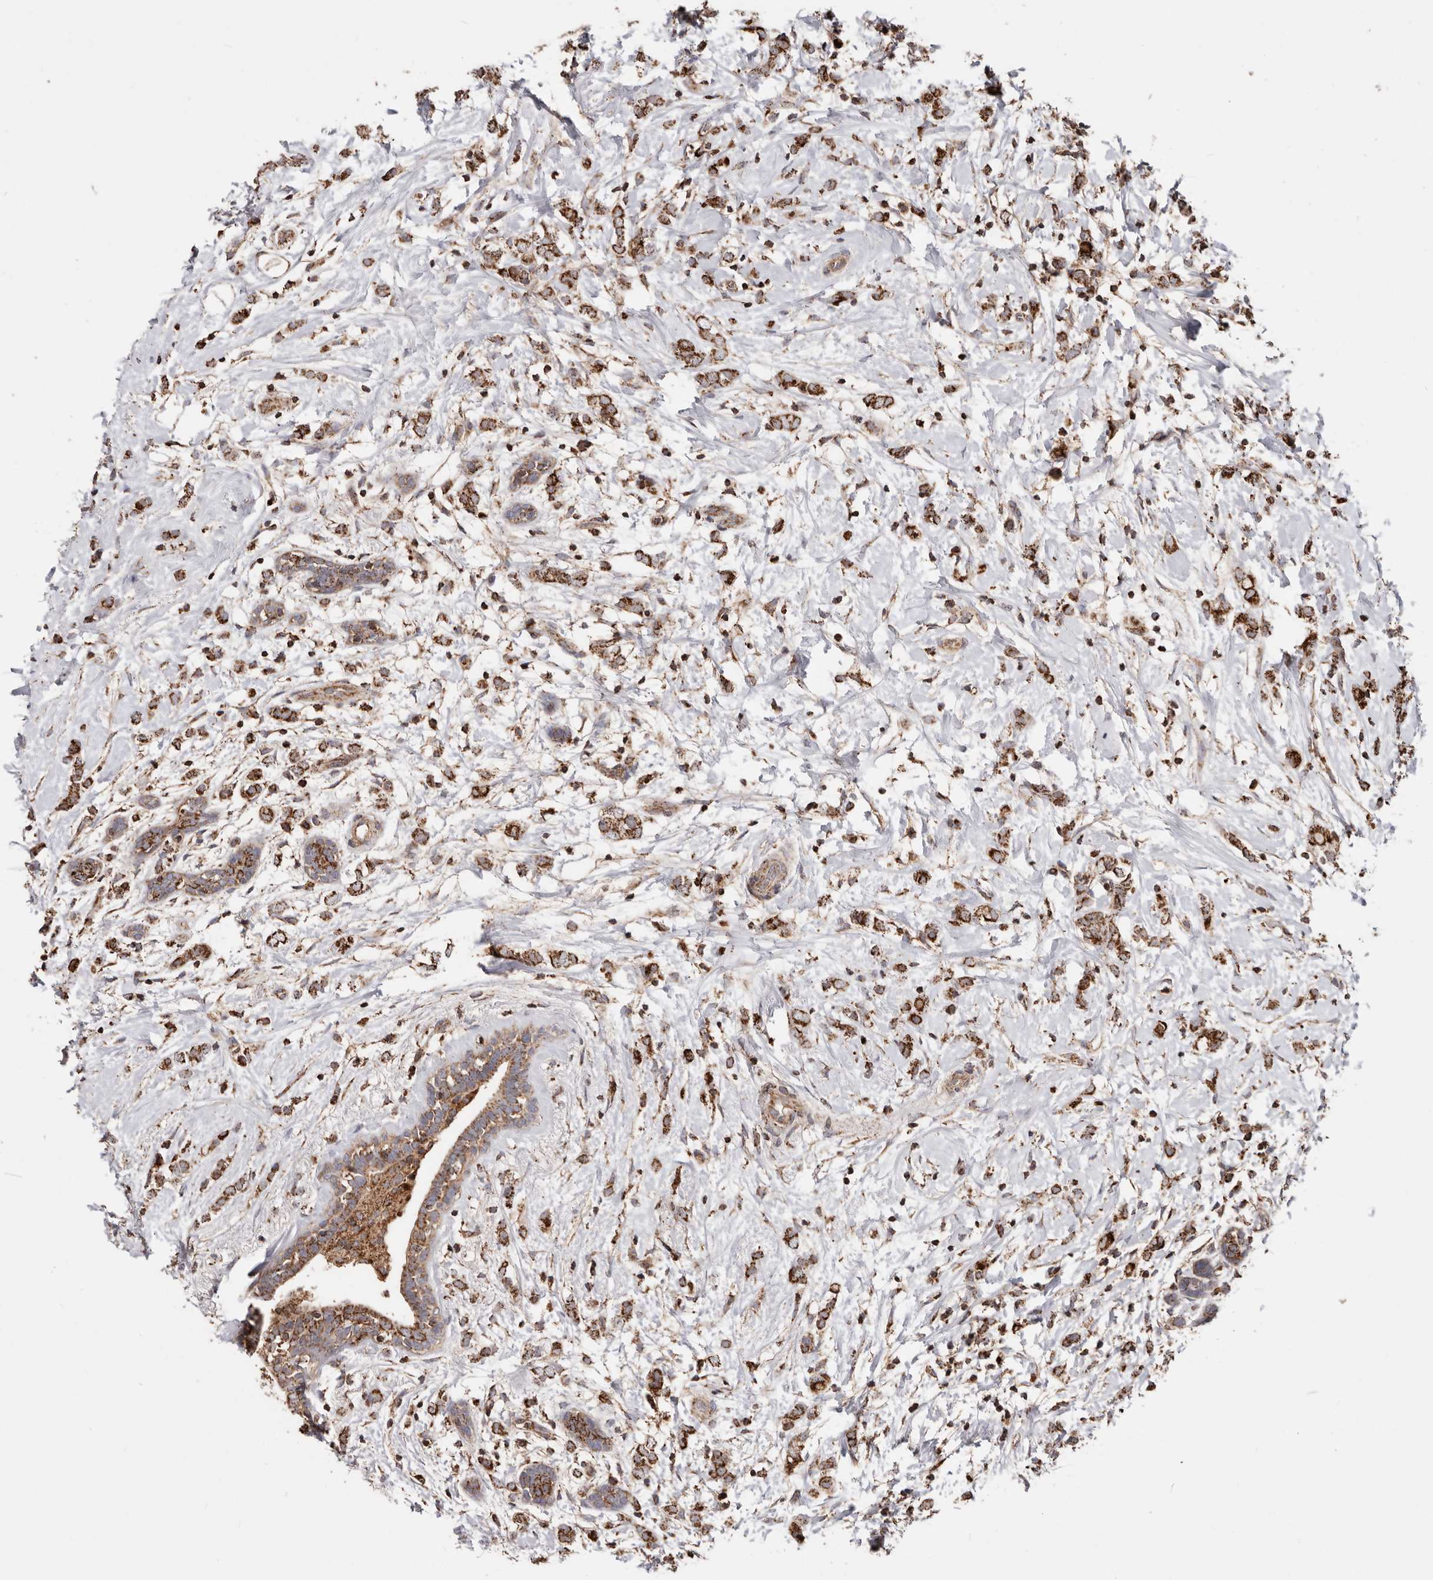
{"staining": {"intensity": "strong", "quantity": ">75%", "location": "cytoplasmic/membranous"}, "tissue": "breast cancer", "cell_type": "Tumor cells", "image_type": "cancer", "snomed": [{"axis": "morphology", "description": "Normal tissue, NOS"}, {"axis": "morphology", "description": "Lobular carcinoma"}, {"axis": "topography", "description": "Breast"}], "caption": "Approximately >75% of tumor cells in human breast cancer demonstrate strong cytoplasmic/membranous protein staining as visualized by brown immunohistochemical staining.", "gene": "PRKACB", "patient": {"sex": "female", "age": 47}}